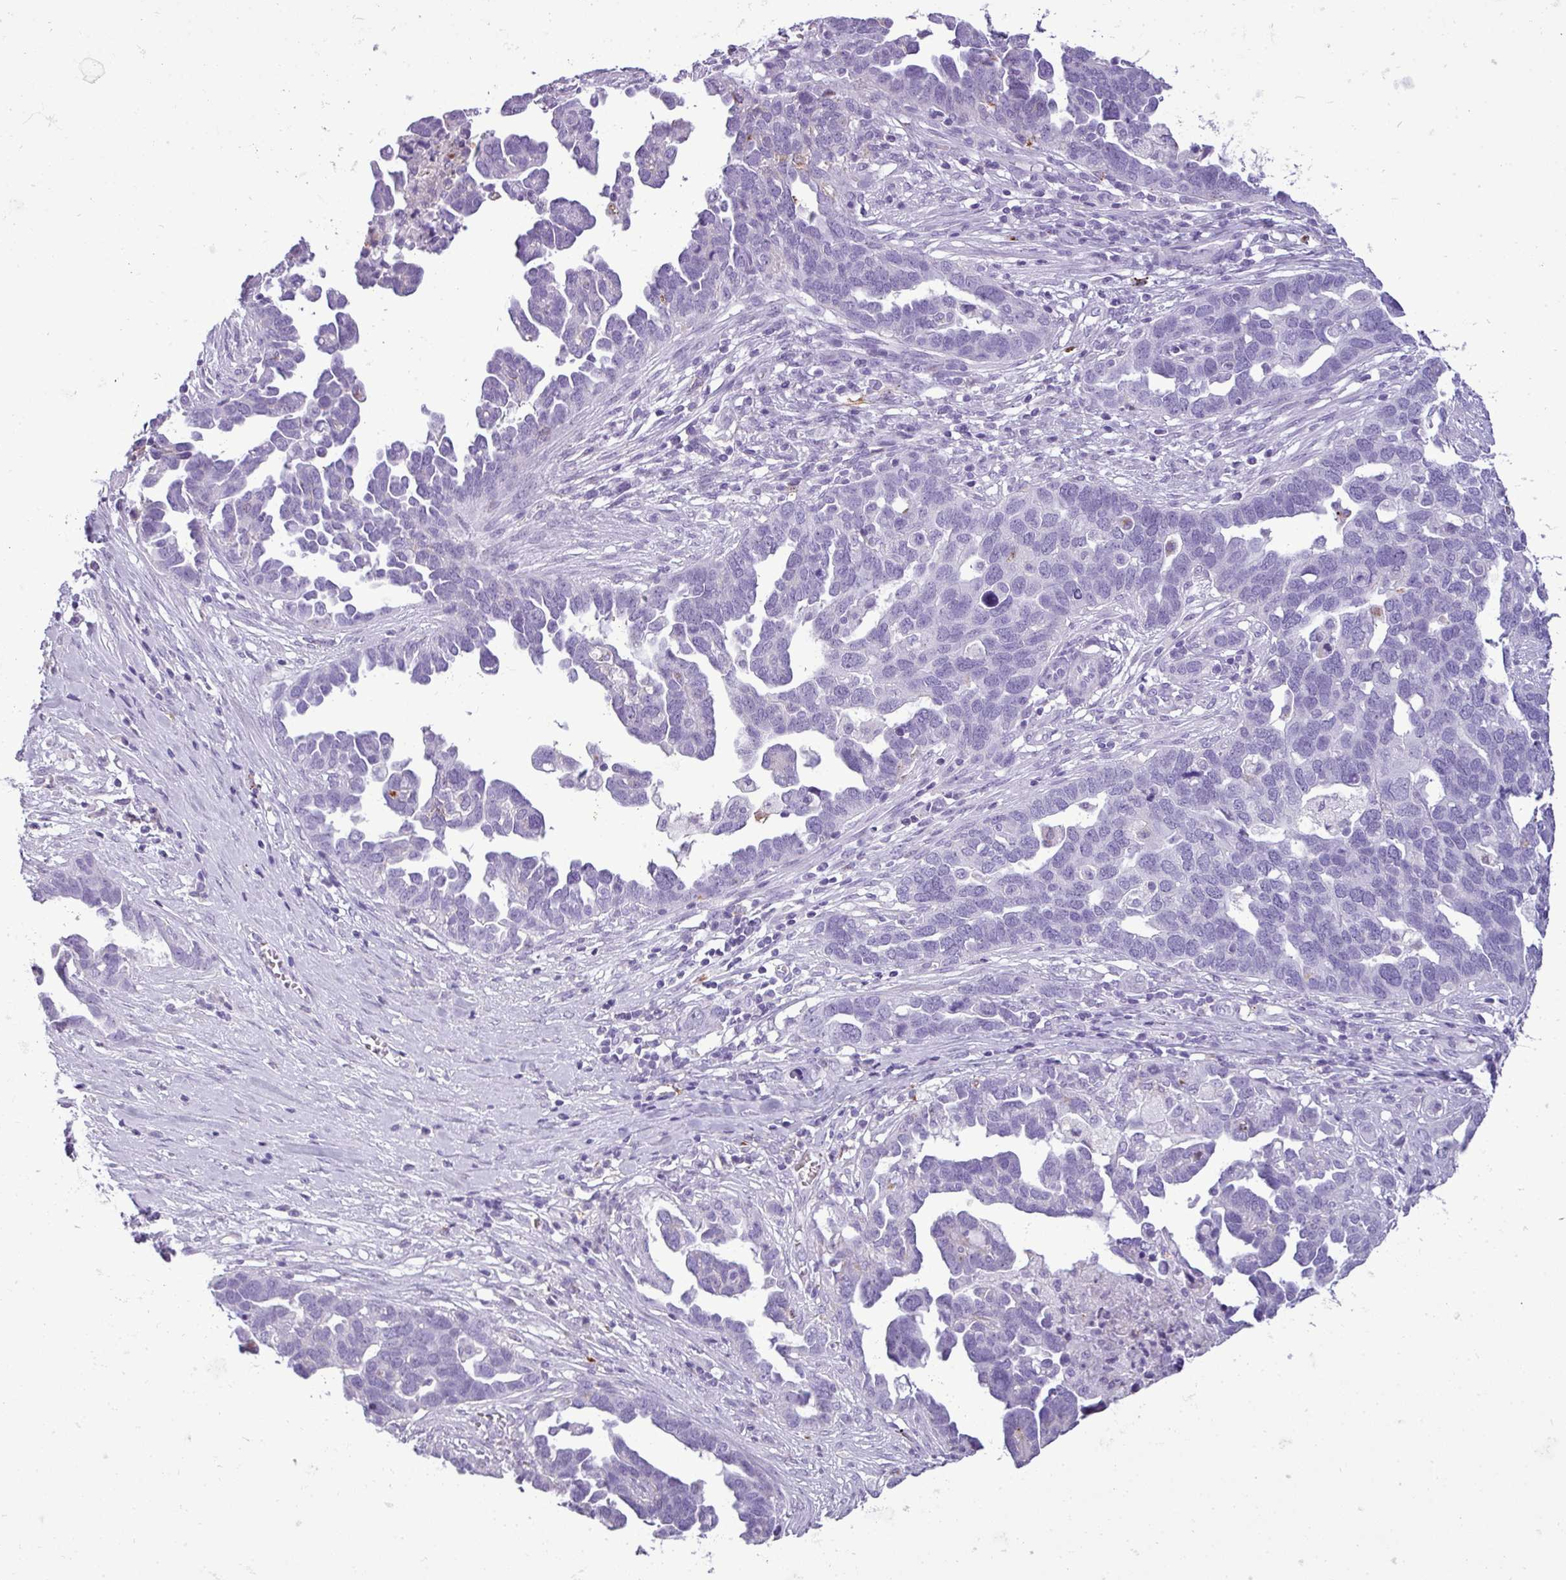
{"staining": {"intensity": "negative", "quantity": "none", "location": "none"}, "tissue": "ovarian cancer", "cell_type": "Tumor cells", "image_type": "cancer", "snomed": [{"axis": "morphology", "description": "Cystadenocarcinoma, serous, NOS"}, {"axis": "topography", "description": "Ovary"}], "caption": "Image shows no significant protein staining in tumor cells of ovarian cancer. (Immunohistochemistry (ihc), brightfield microscopy, high magnification).", "gene": "RBMXL2", "patient": {"sex": "female", "age": 54}}